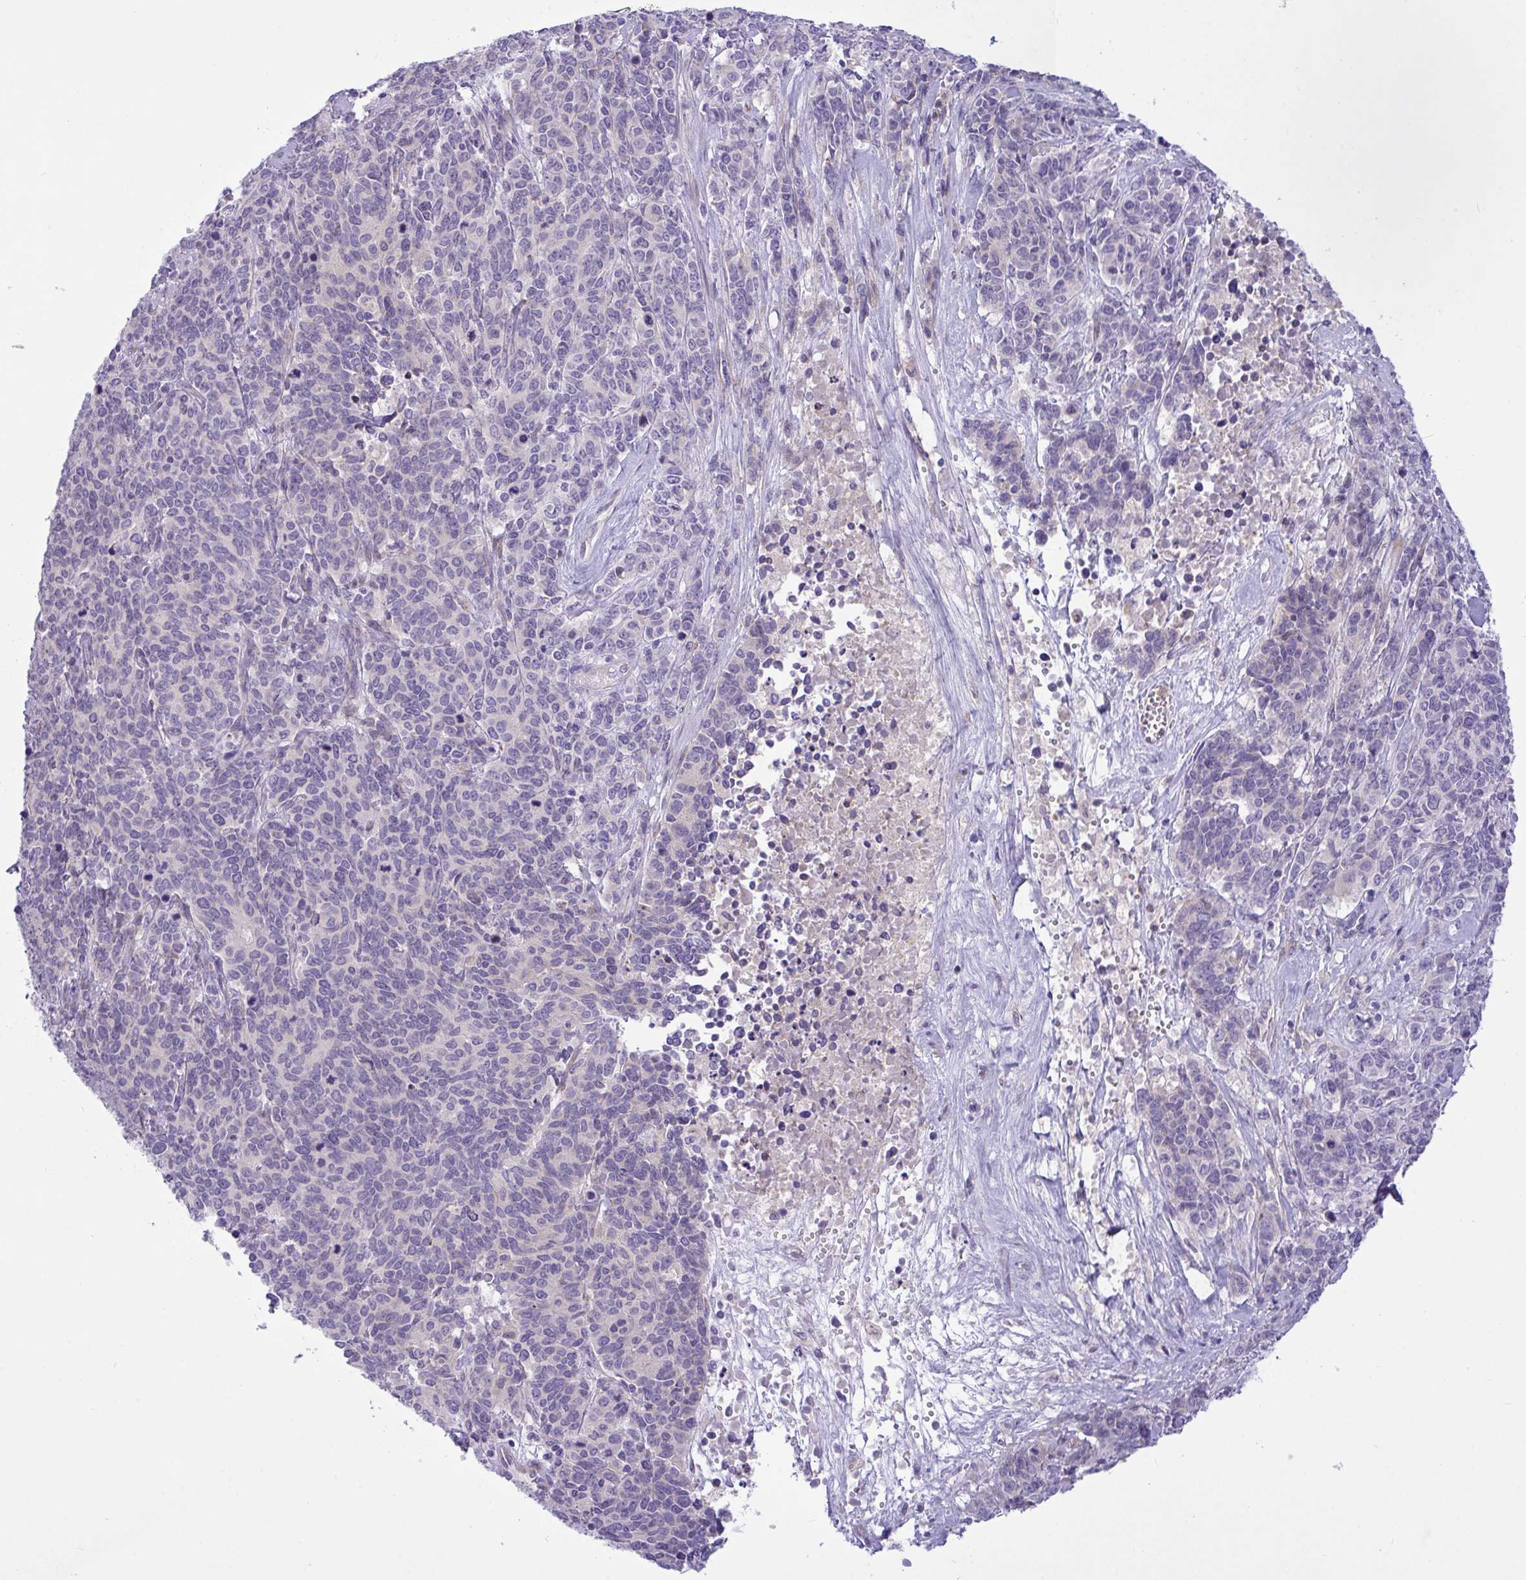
{"staining": {"intensity": "negative", "quantity": "none", "location": "none"}, "tissue": "cervical cancer", "cell_type": "Tumor cells", "image_type": "cancer", "snomed": [{"axis": "morphology", "description": "Squamous cell carcinoma, NOS"}, {"axis": "topography", "description": "Cervix"}], "caption": "Tumor cells show no significant protein expression in cervical cancer.", "gene": "FAM86B1", "patient": {"sex": "female", "age": 60}}